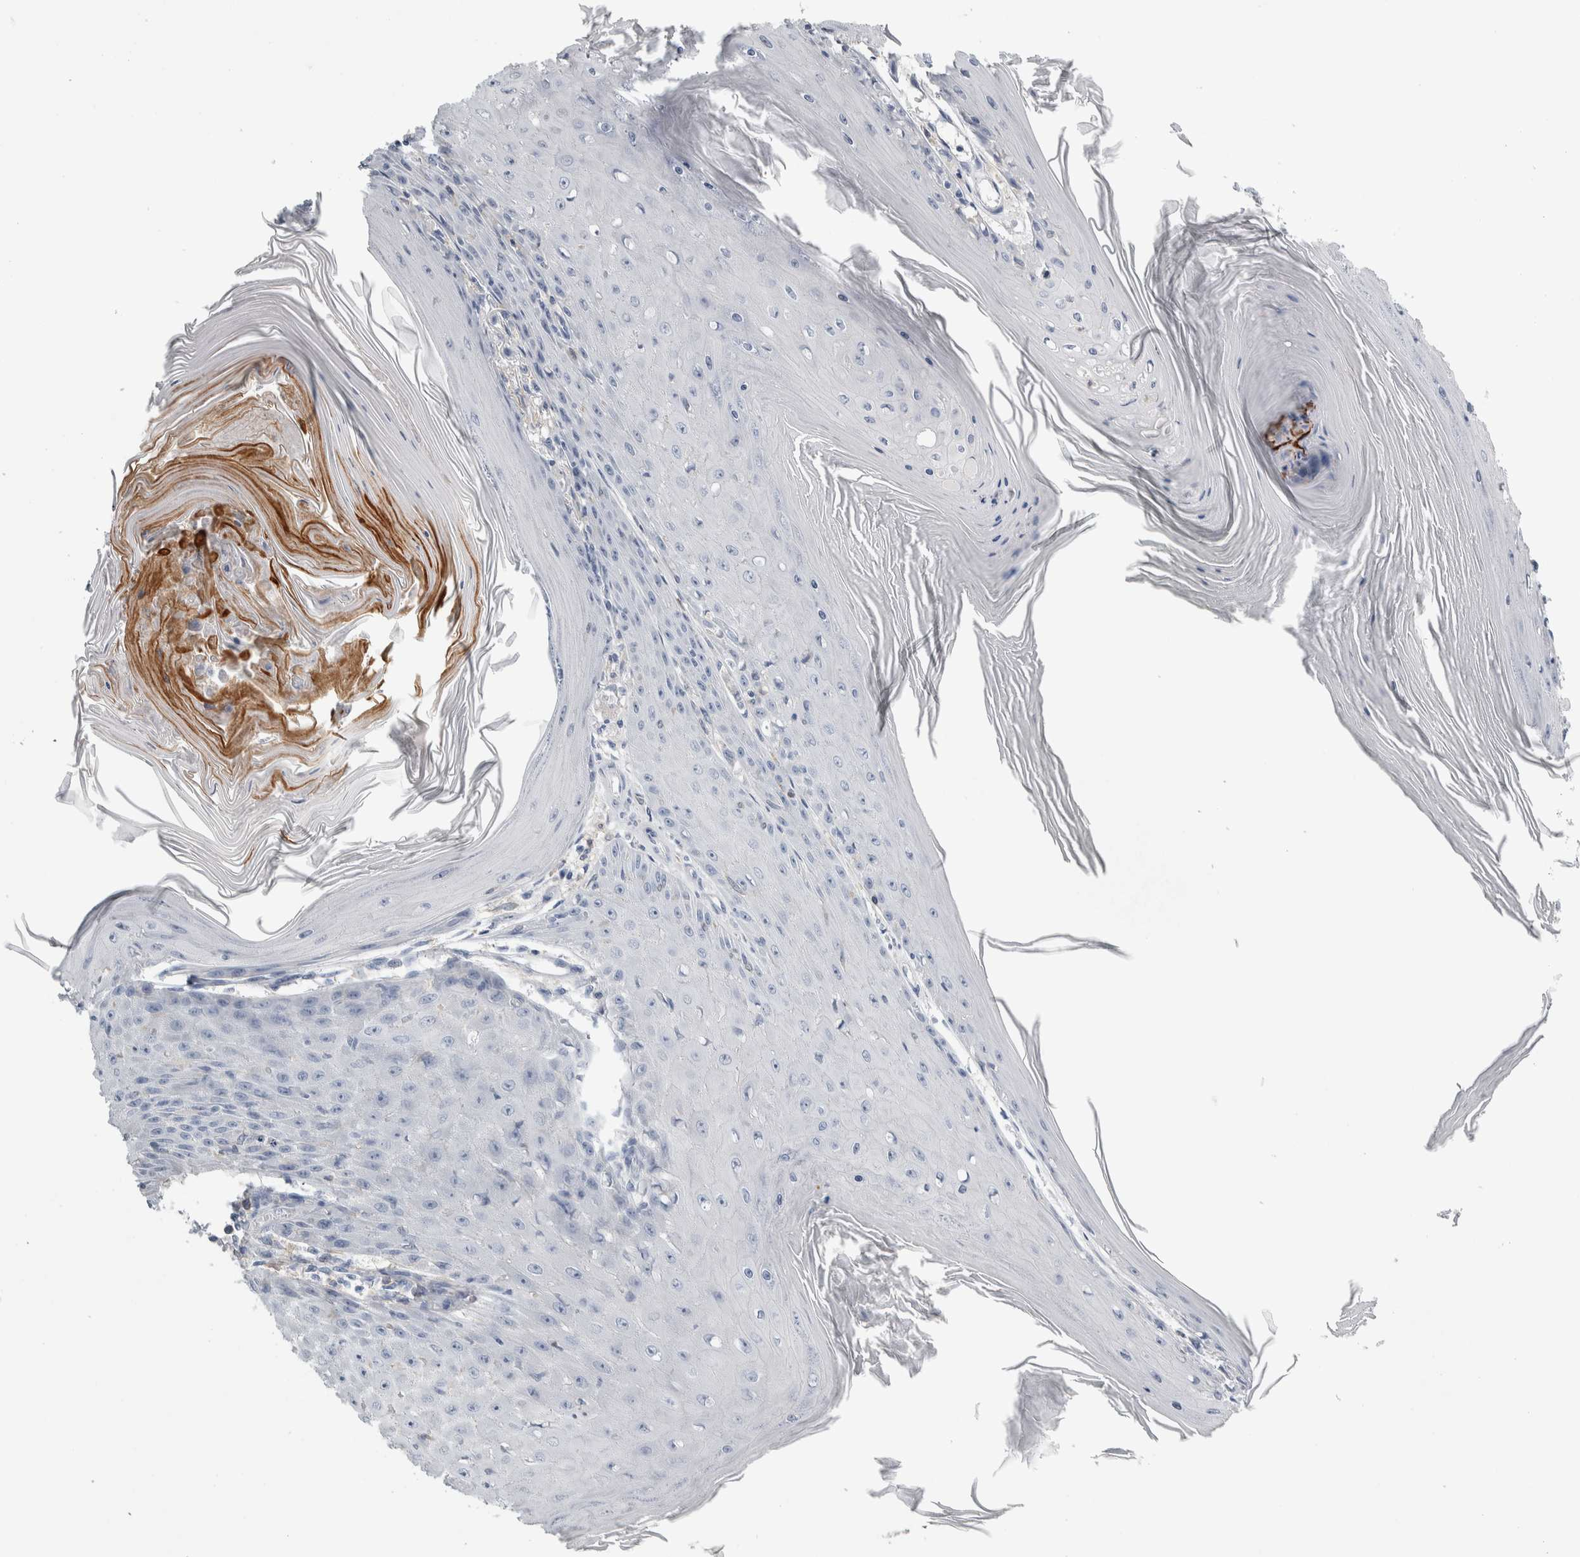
{"staining": {"intensity": "negative", "quantity": "none", "location": "none"}, "tissue": "skin cancer", "cell_type": "Tumor cells", "image_type": "cancer", "snomed": [{"axis": "morphology", "description": "Squamous cell carcinoma, NOS"}, {"axis": "topography", "description": "Skin"}], "caption": "Immunohistochemistry (IHC) of skin cancer demonstrates no staining in tumor cells.", "gene": "SKAP2", "patient": {"sex": "female", "age": 73}}